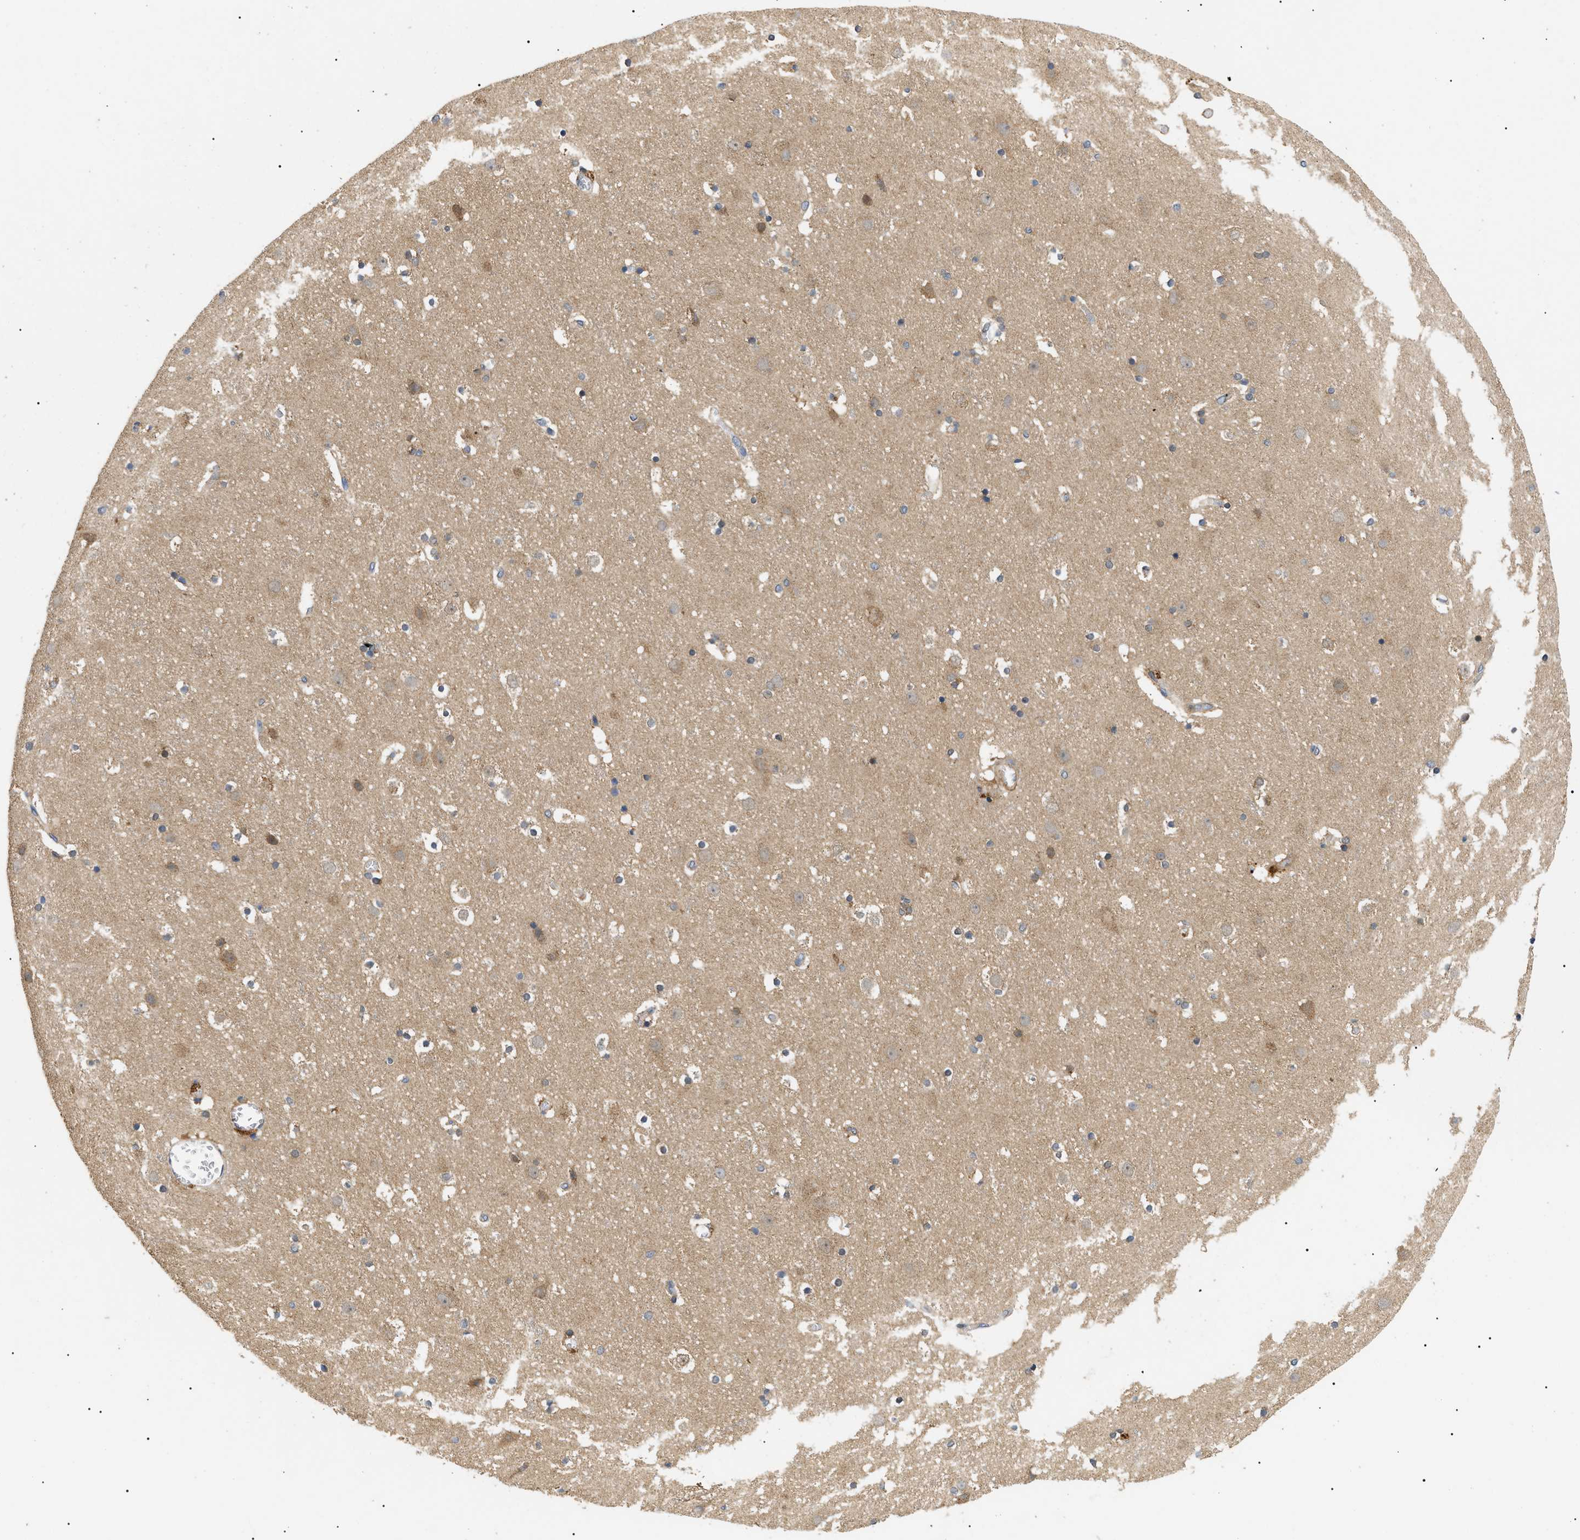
{"staining": {"intensity": "moderate", "quantity": "25%-75%", "location": "cytoplasmic/membranous"}, "tissue": "cerebral cortex", "cell_type": "Endothelial cells", "image_type": "normal", "snomed": [{"axis": "morphology", "description": "Normal tissue, NOS"}, {"axis": "topography", "description": "Cerebral cortex"}], "caption": "Immunohistochemistry (IHC) histopathology image of unremarkable cerebral cortex: cerebral cortex stained using IHC demonstrates medium levels of moderate protein expression localized specifically in the cytoplasmic/membranous of endothelial cells, appearing as a cytoplasmic/membranous brown color.", "gene": "PPM1B", "patient": {"sex": "male", "age": 45}}